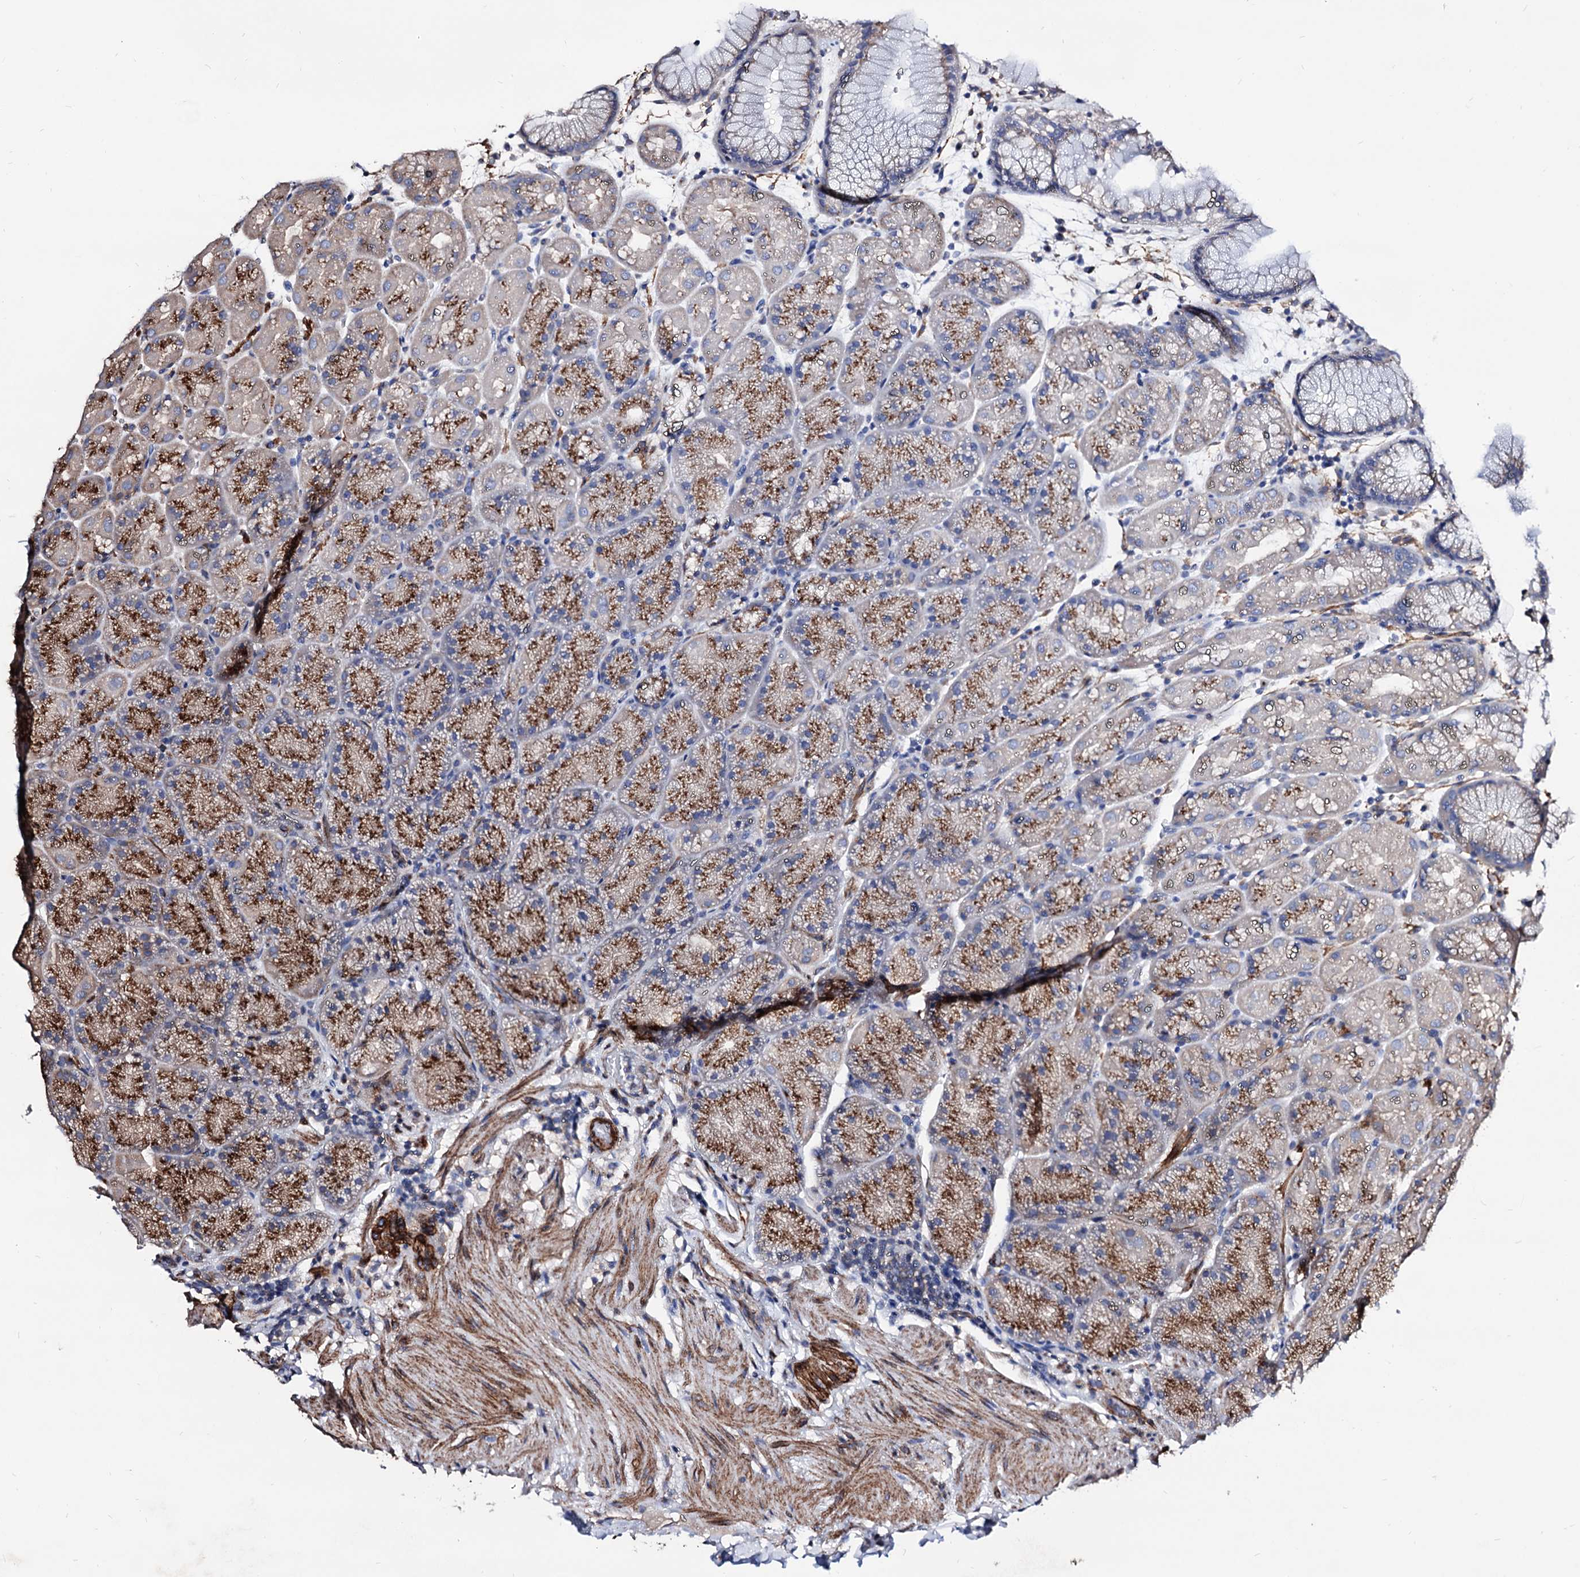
{"staining": {"intensity": "moderate", "quantity": "25%-75%", "location": "cytoplasmic/membranous"}, "tissue": "stomach", "cell_type": "Glandular cells", "image_type": "normal", "snomed": [{"axis": "morphology", "description": "Normal tissue, NOS"}, {"axis": "topography", "description": "Stomach, upper"}, {"axis": "topography", "description": "Stomach, lower"}], "caption": "IHC image of unremarkable human stomach stained for a protein (brown), which demonstrates medium levels of moderate cytoplasmic/membranous staining in approximately 25%-75% of glandular cells.", "gene": "WDR11", "patient": {"sex": "male", "age": 67}}